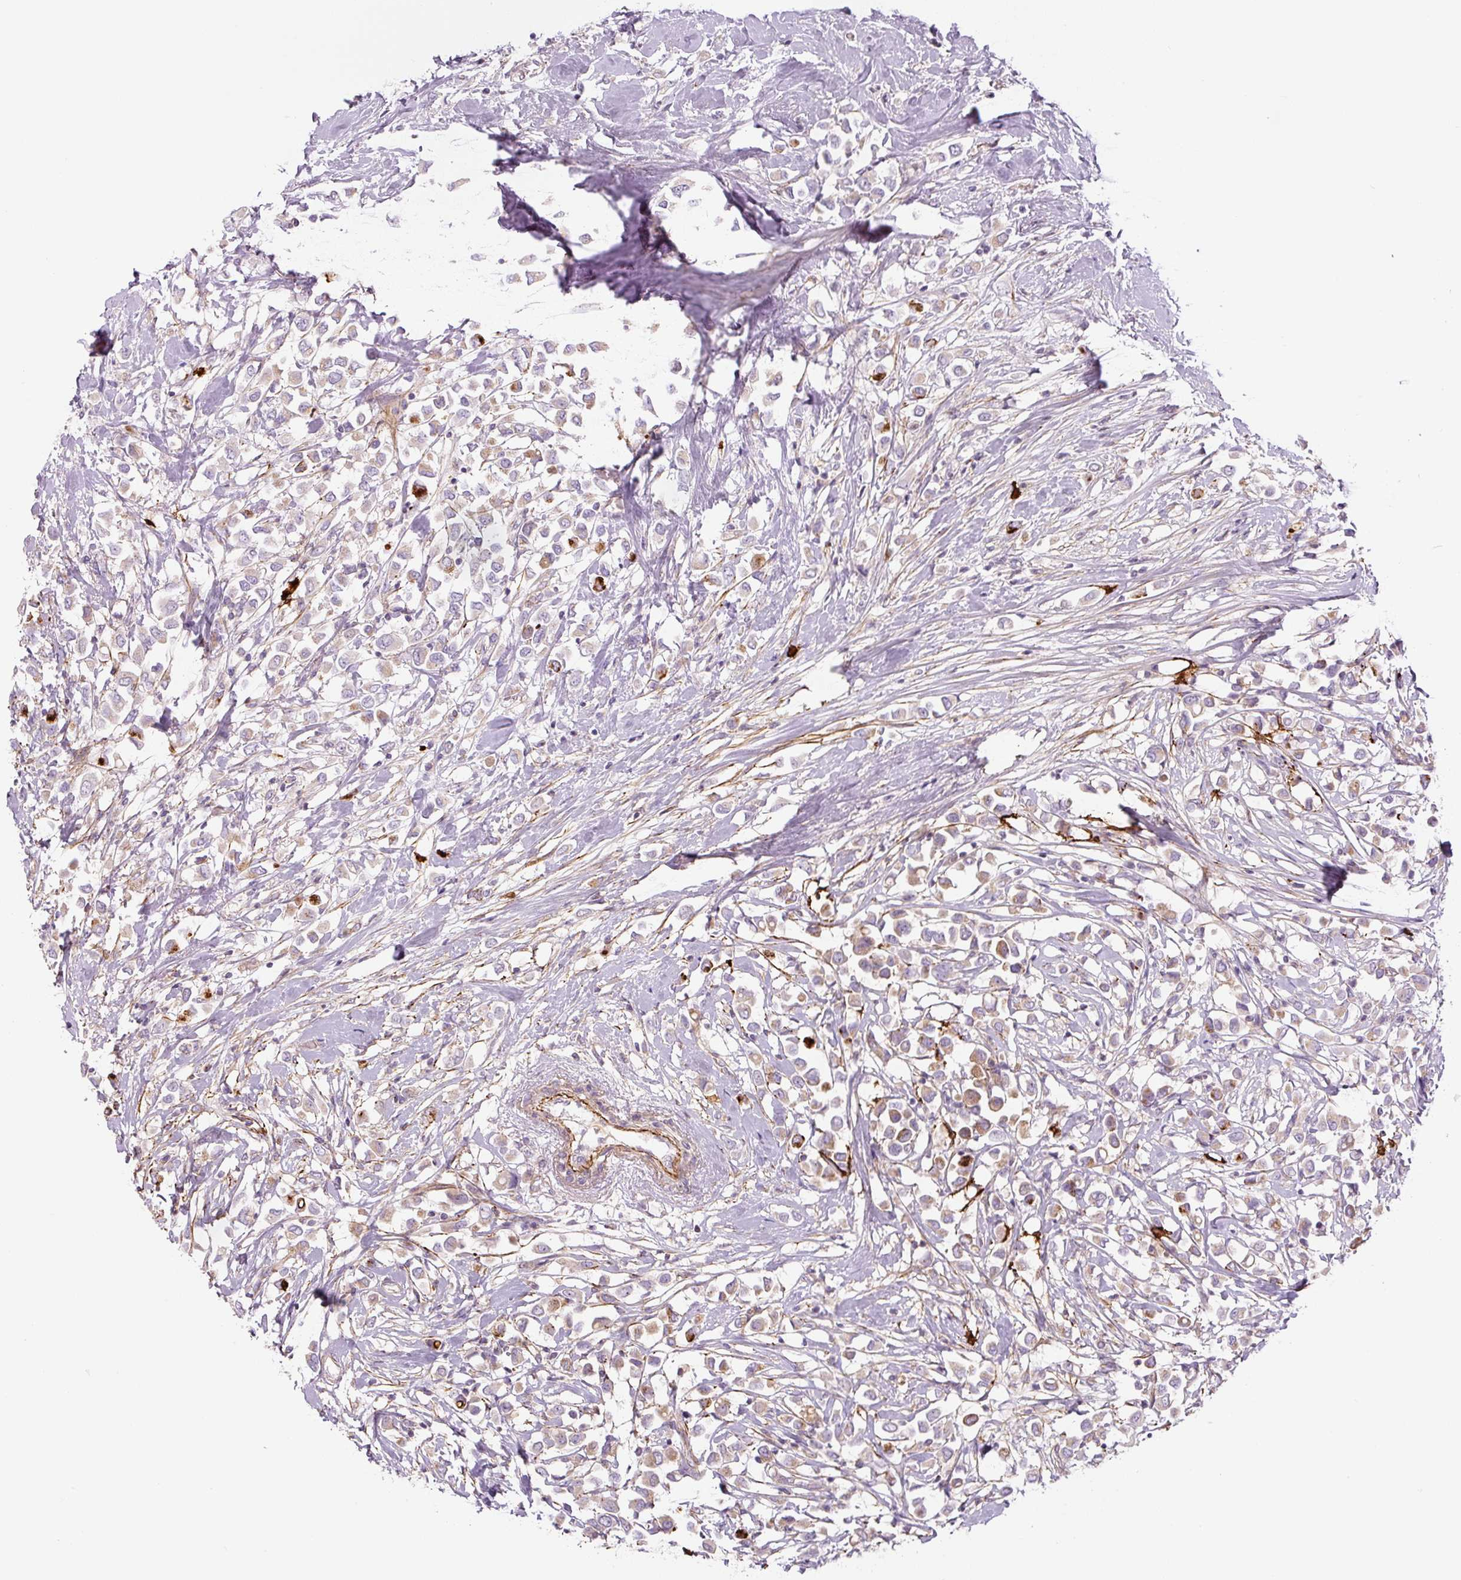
{"staining": {"intensity": "strong", "quantity": "<25%", "location": "cytoplasmic/membranous"}, "tissue": "breast cancer", "cell_type": "Tumor cells", "image_type": "cancer", "snomed": [{"axis": "morphology", "description": "Duct carcinoma"}, {"axis": "topography", "description": "Breast"}], "caption": "A brown stain highlights strong cytoplasmic/membranous positivity of a protein in breast infiltrating ductal carcinoma tumor cells.", "gene": "CCNI2", "patient": {"sex": "female", "age": 61}}